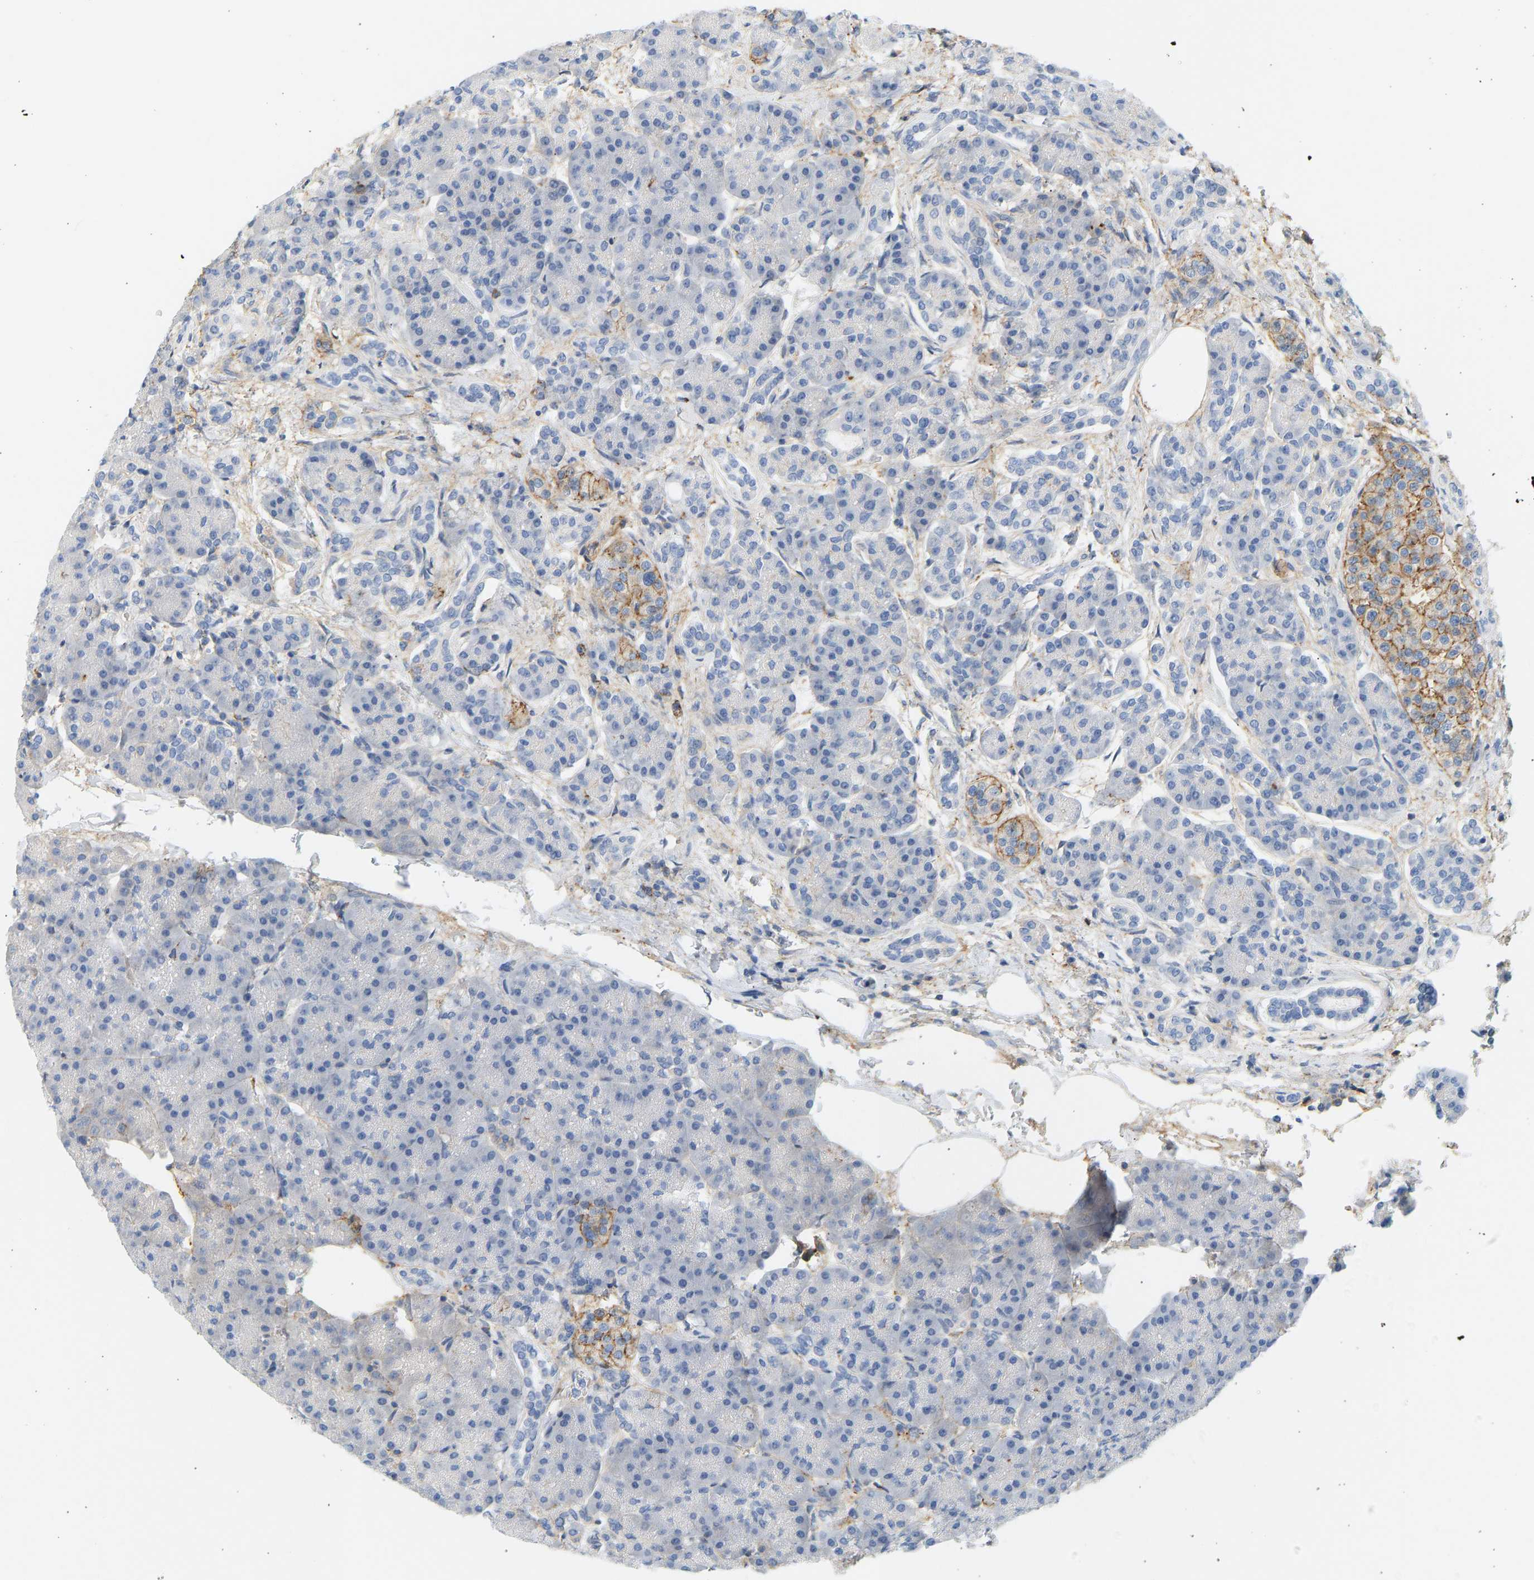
{"staining": {"intensity": "moderate", "quantity": "<25%", "location": "cytoplasmic/membranous"}, "tissue": "pancreas", "cell_type": "Exocrine glandular cells", "image_type": "normal", "snomed": [{"axis": "morphology", "description": "Normal tissue, NOS"}, {"axis": "topography", "description": "Pancreas"}], "caption": "DAB immunohistochemical staining of normal human pancreas displays moderate cytoplasmic/membranous protein staining in about <25% of exocrine glandular cells. (IHC, brightfield microscopy, high magnification).", "gene": "BVES", "patient": {"sex": "female", "age": 70}}